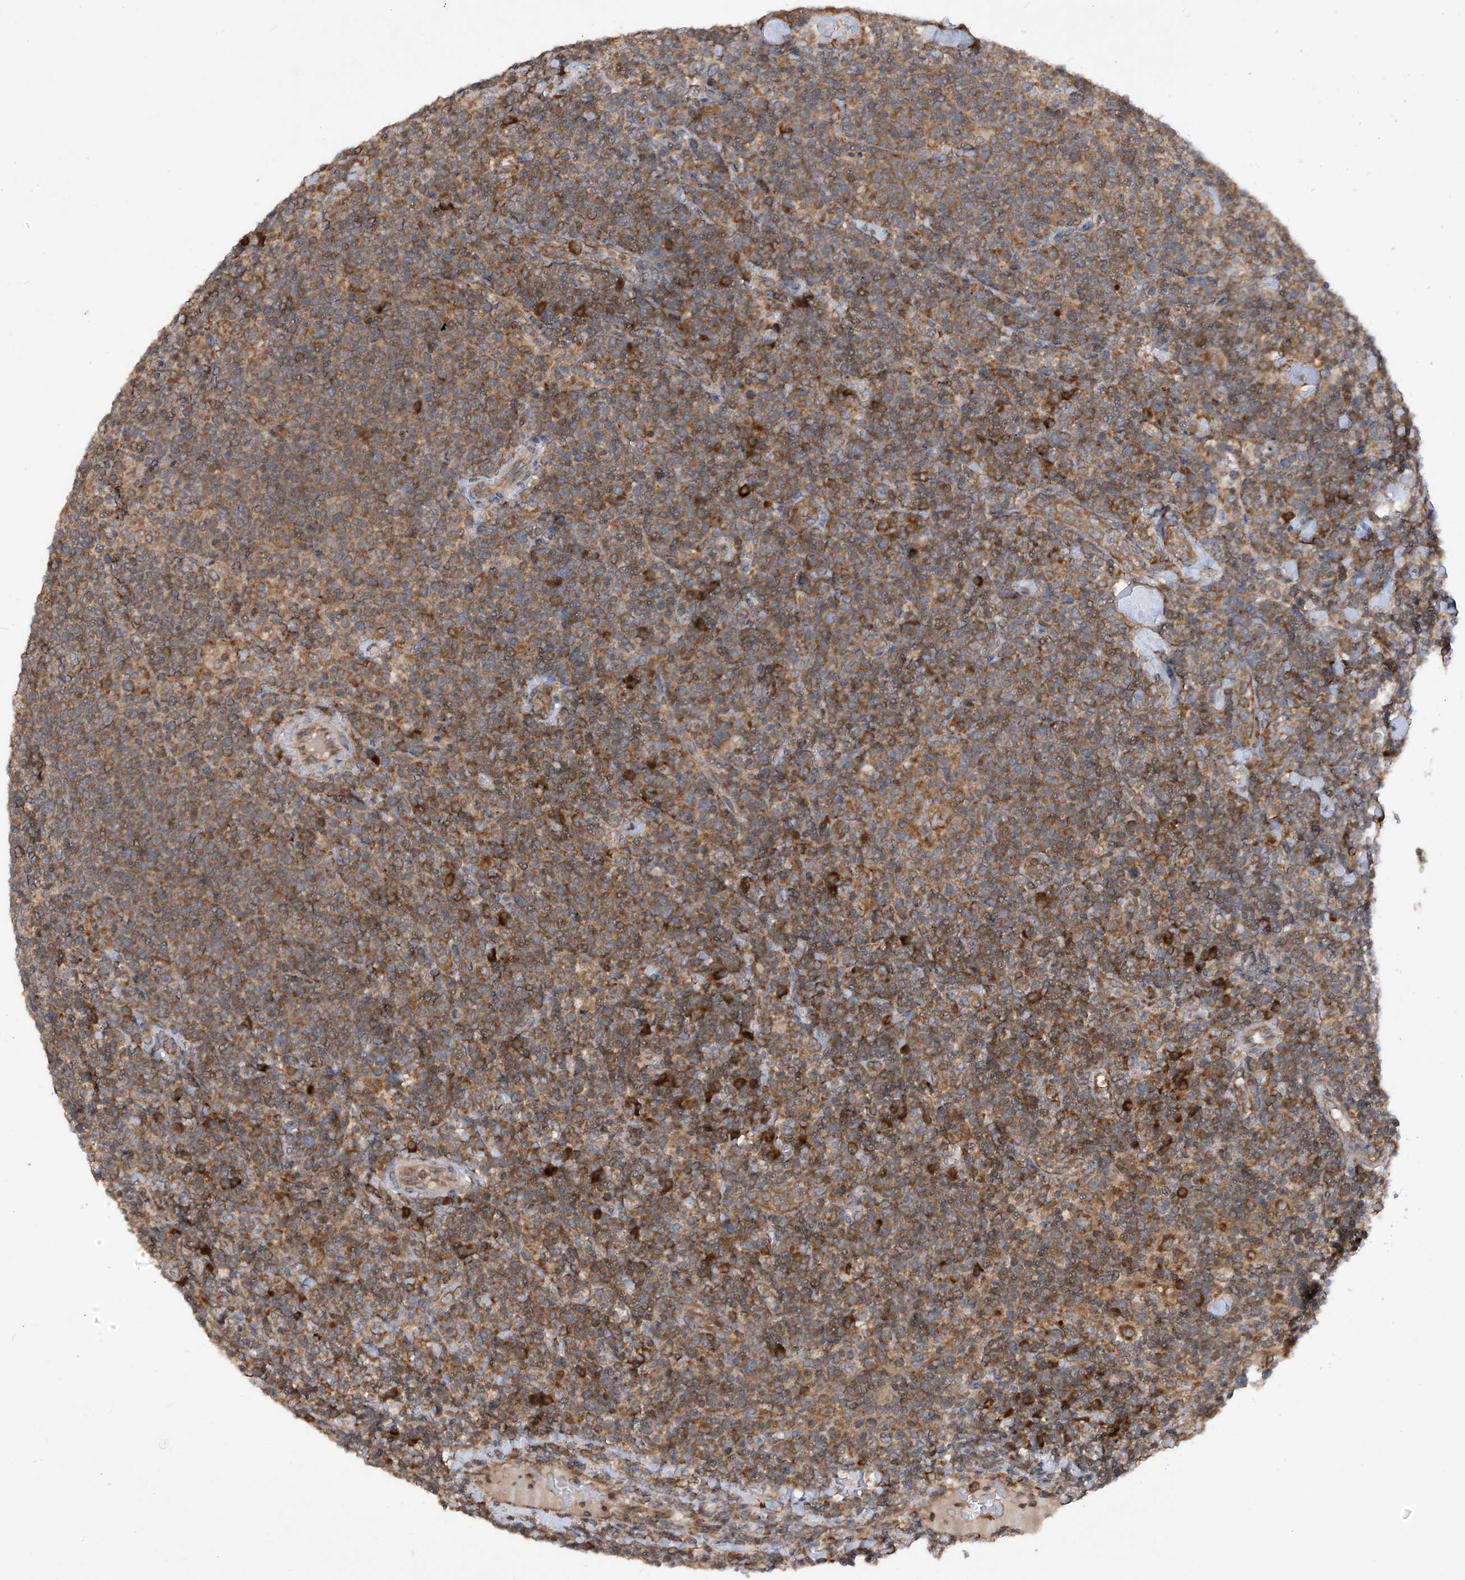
{"staining": {"intensity": "moderate", "quantity": ">75%", "location": "cytoplasmic/membranous"}, "tissue": "lymphoma", "cell_type": "Tumor cells", "image_type": "cancer", "snomed": [{"axis": "morphology", "description": "Malignant lymphoma, non-Hodgkin's type, High grade"}, {"axis": "topography", "description": "Lymph node"}], "caption": "Protein staining shows moderate cytoplasmic/membranous expression in approximately >75% of tumor cells in high-grade malignant lymphoma, non-Hodgkin's type.", "gene": "RPL34", "patient": {"sex": "male", "age": 61}}